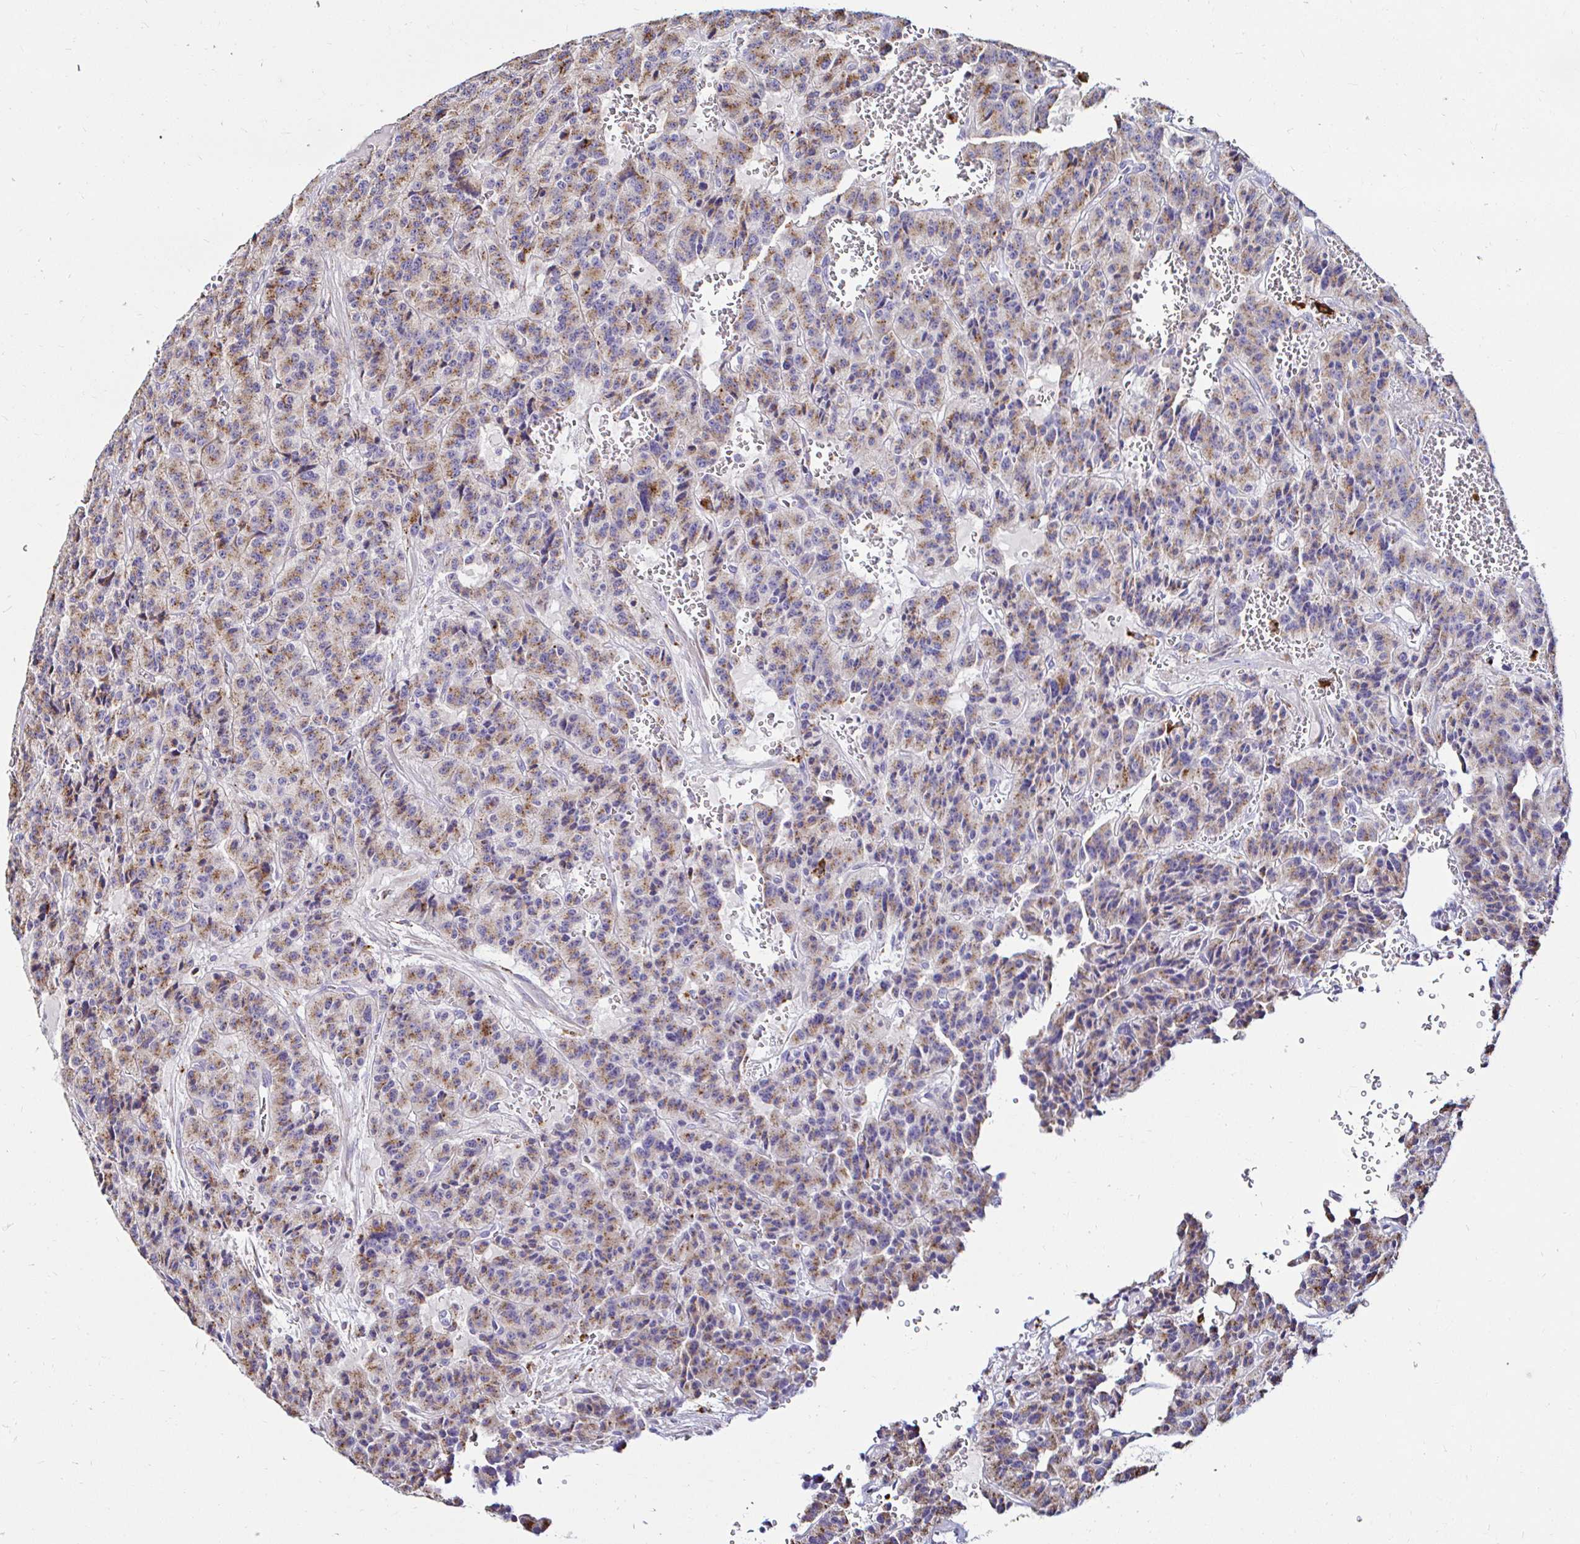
{"staining": {"intensity": "moderate", "quantity": "25%-75%", "location": "cytoplasmic/membranous"}, "tissue": "carcinoid", "cell_type": "Tumor cells", "image_type": "cancer", "snomed": [{"axis": "morphology", "description": "Carcinoid, malignant, NOS"}, {"axis": "topography", "description": "Lung"}], "caption": "This image shows IHC staining of human carcinoid (malignant), with medium moderate cytoplasmic/membranous expression in approximately 25%-75% of tumor cells.", "gene": "GALNS", "patient": {"sex": "female", "age": 71}}